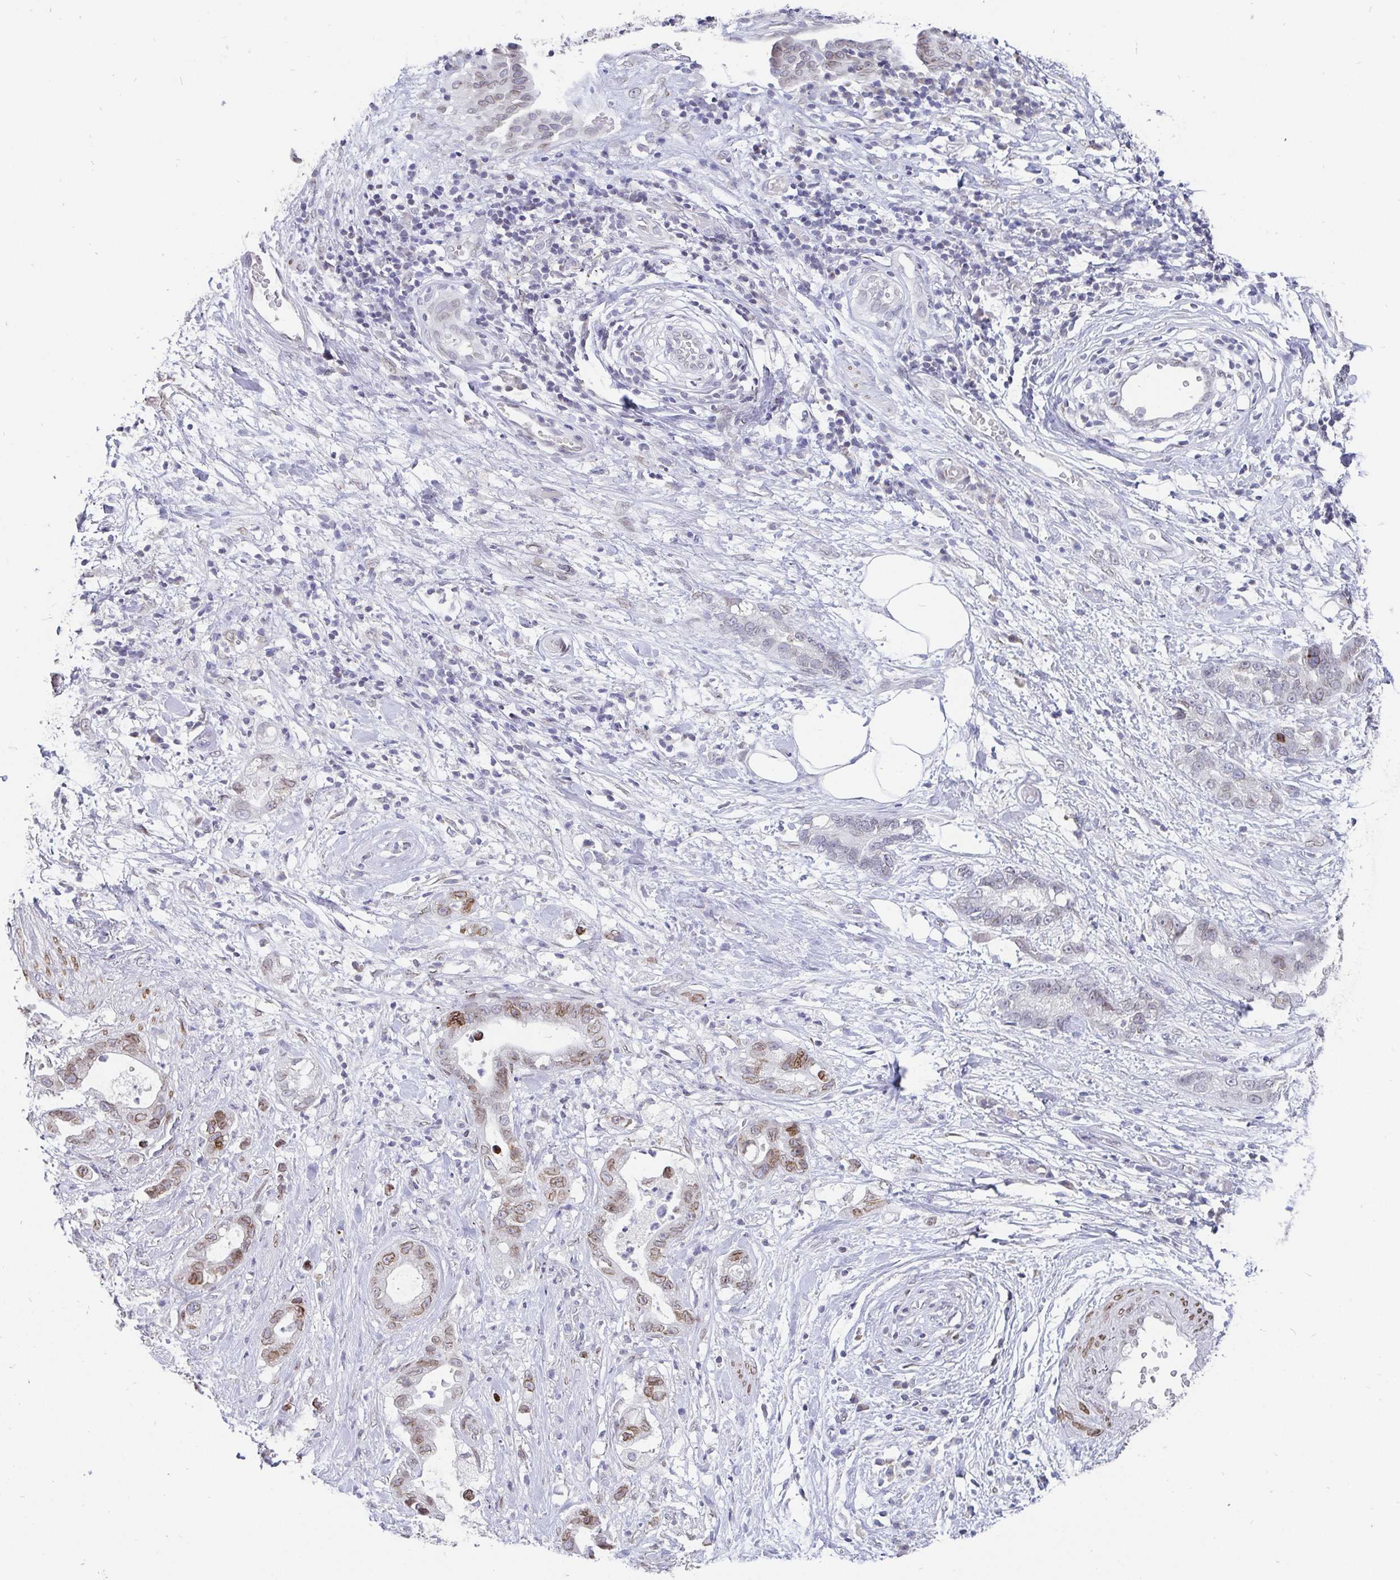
{"staining": {"intensity": "moderate", "quantity": "<25%", "location": "cytoplasmic/membranous,nuclear"}, "tissue": "stomach cancer", "cell_type": "Tumor cells", "image_type": "cancer", "snomed": [{"axis": "morphology", "description": "Adenocarcinoma, NOS"}, {"axis": "topography", "description": "Stomach"}], "caption": "This photomicrograph demonstrates immunohistochemistry staining of stomach cancer, with low moderate cytoplasmic/membranous and nuclear positivity in approximately <25% of tumor cells.", "gene": "EMD", "patient": {"sex": "male", "age": 55}}